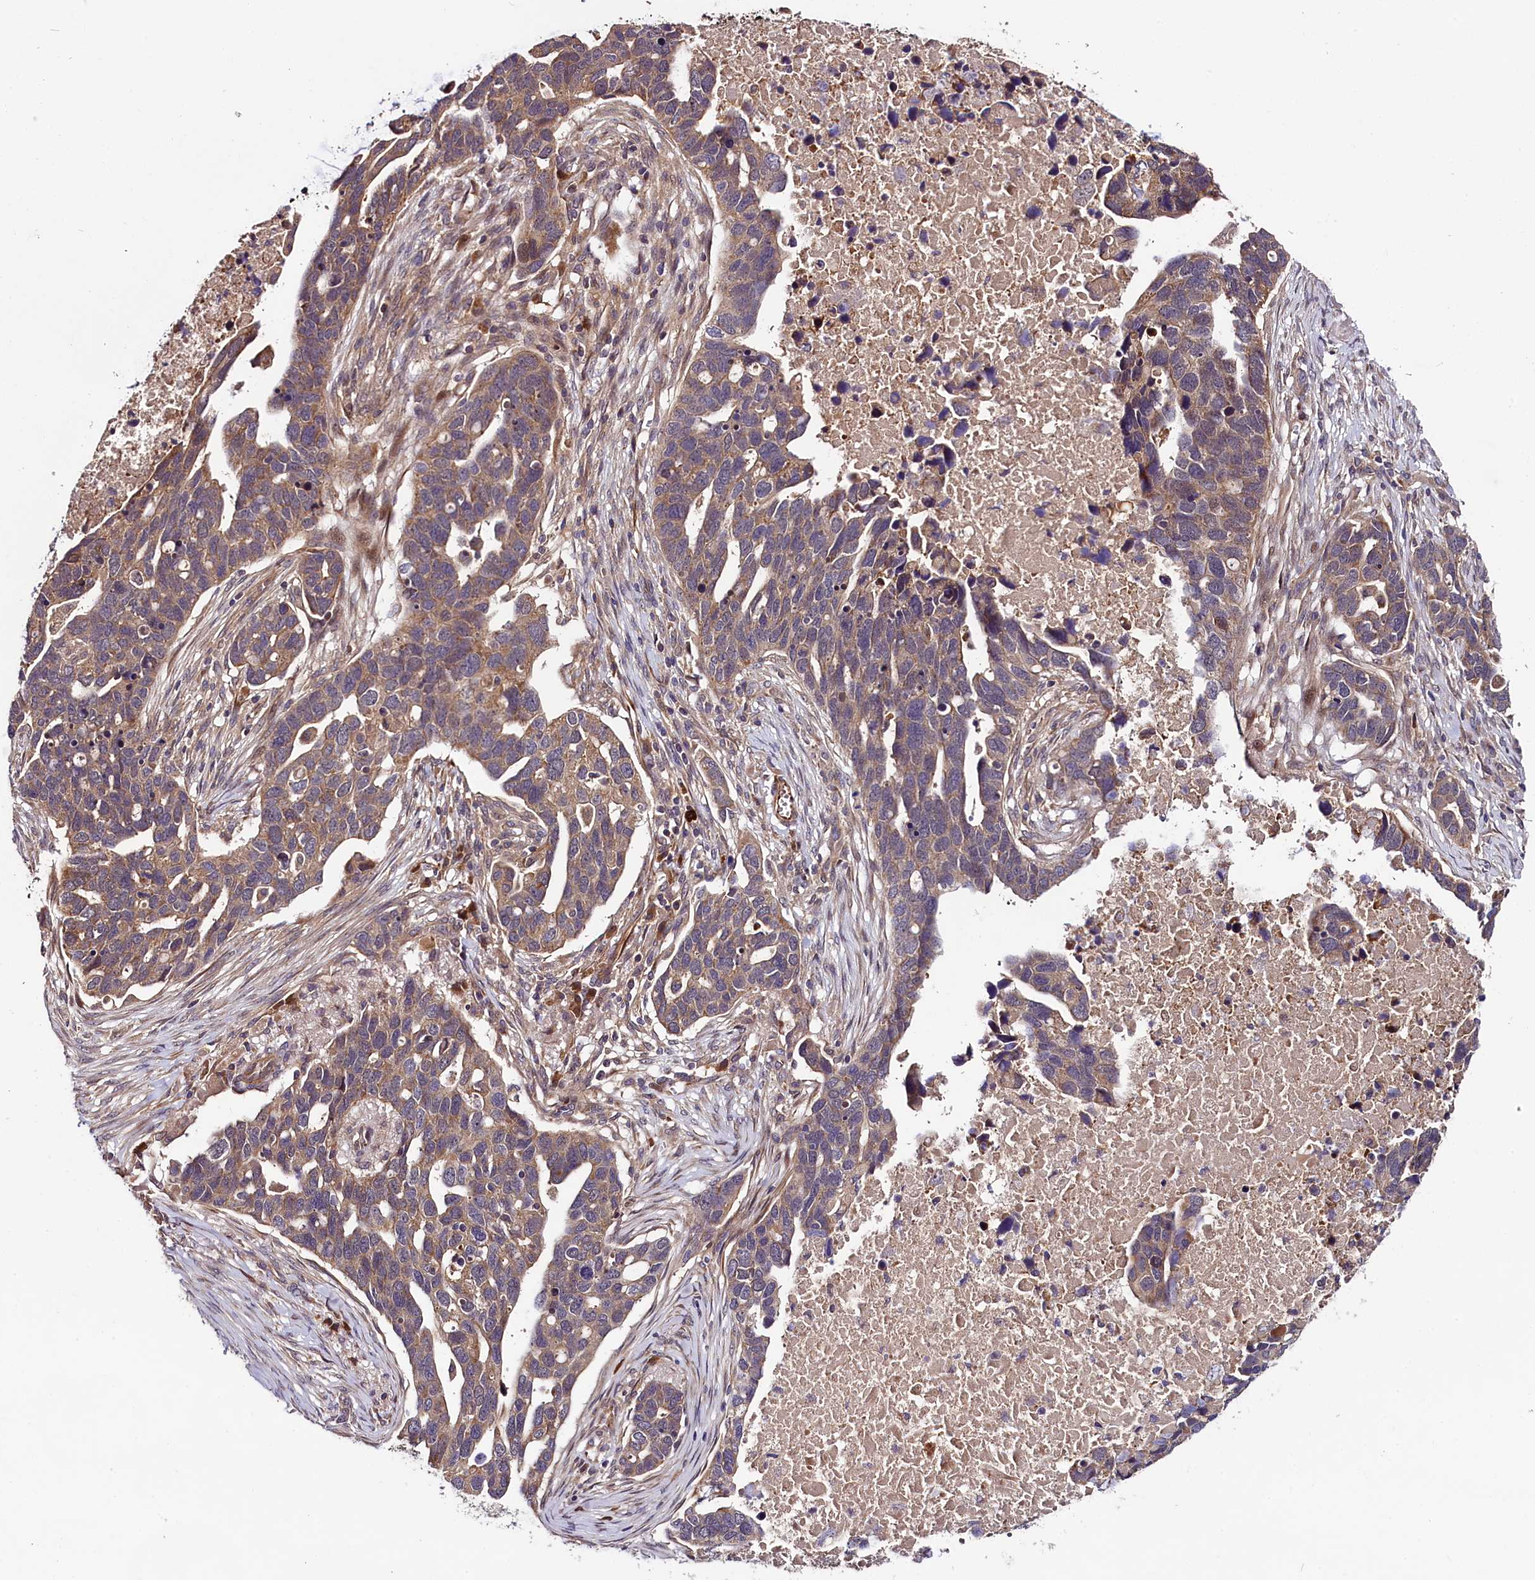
{"staining": {"intensity": "moderate", "quantity": ">75%", "location": "cytoplasmic/membranous"}, "tissue": "ovarian cancer", "cell_type": "Tumor cells", "image_type": "cancer", "snomed": [{"axis": "morphology", "description": "Cystadenocarcinoma, serous, NOS"}, {"axis": "topography", "description": "Ovary"}], "caption": "Immunohistochemistry (DAB (3,3'-diaminobenzidine)) staining of human ovarian cancer (serous cystadenocarcinoma) displays moderate cytoplasmic/membranous protein positivity in approximately >75% of tumor cells.", "gene": "RPUSD2", "patient": {"sex": "female", "age": 54}}